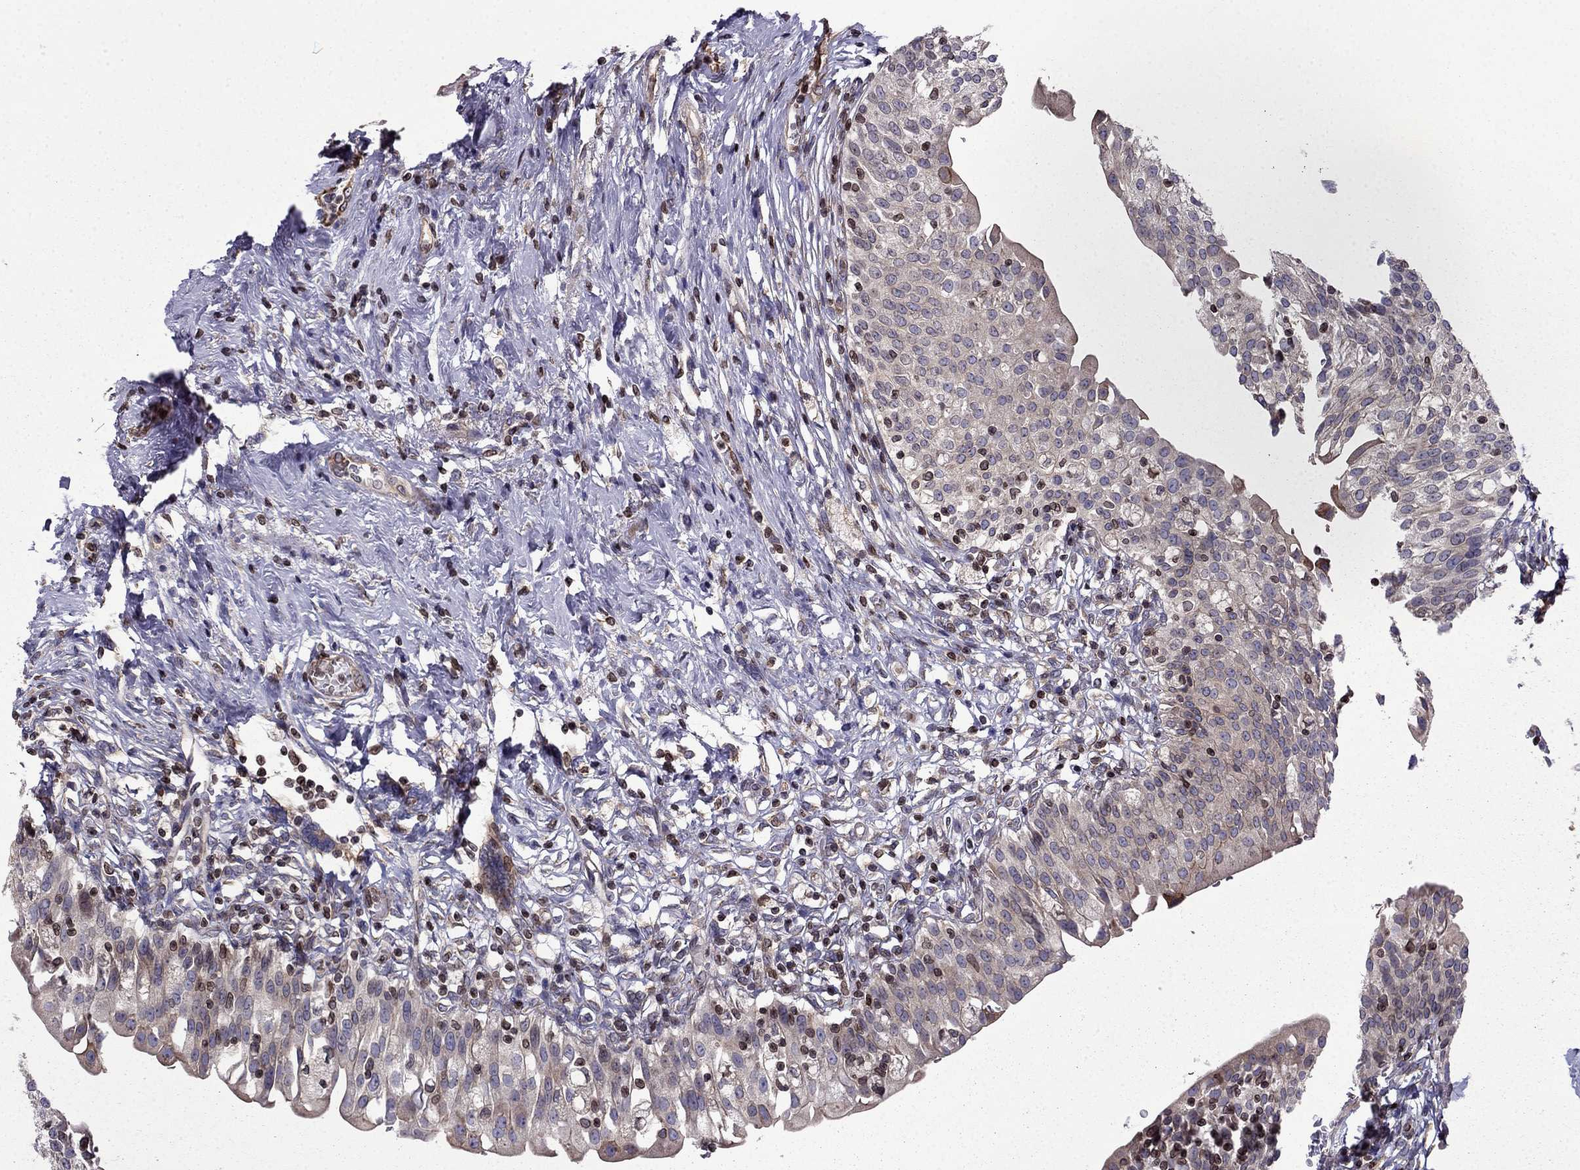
{"staining": {"intensity": "moderate", "quantity": "25%-75%", "location": "cytoplasmic/membranous"}, "tissue": "urinary bladder", "cell_type": "Urothelial cells", "image_type": "normal", "snomed": [{"axis": "morphology", "description": "Normal tissue, NOS"}, {"axis": "topography", "description": "Urinary bladder"}], "caption": "The image exhibits a brown stain indicating the presence of a protein in the cytoplasmic/membranous of urothelial cells in urinary bladder. (IHC, brightfield microscopy, high magnification).", "gene": "CDC42BPA", "patient": {"sex": "male", "age": 76}}